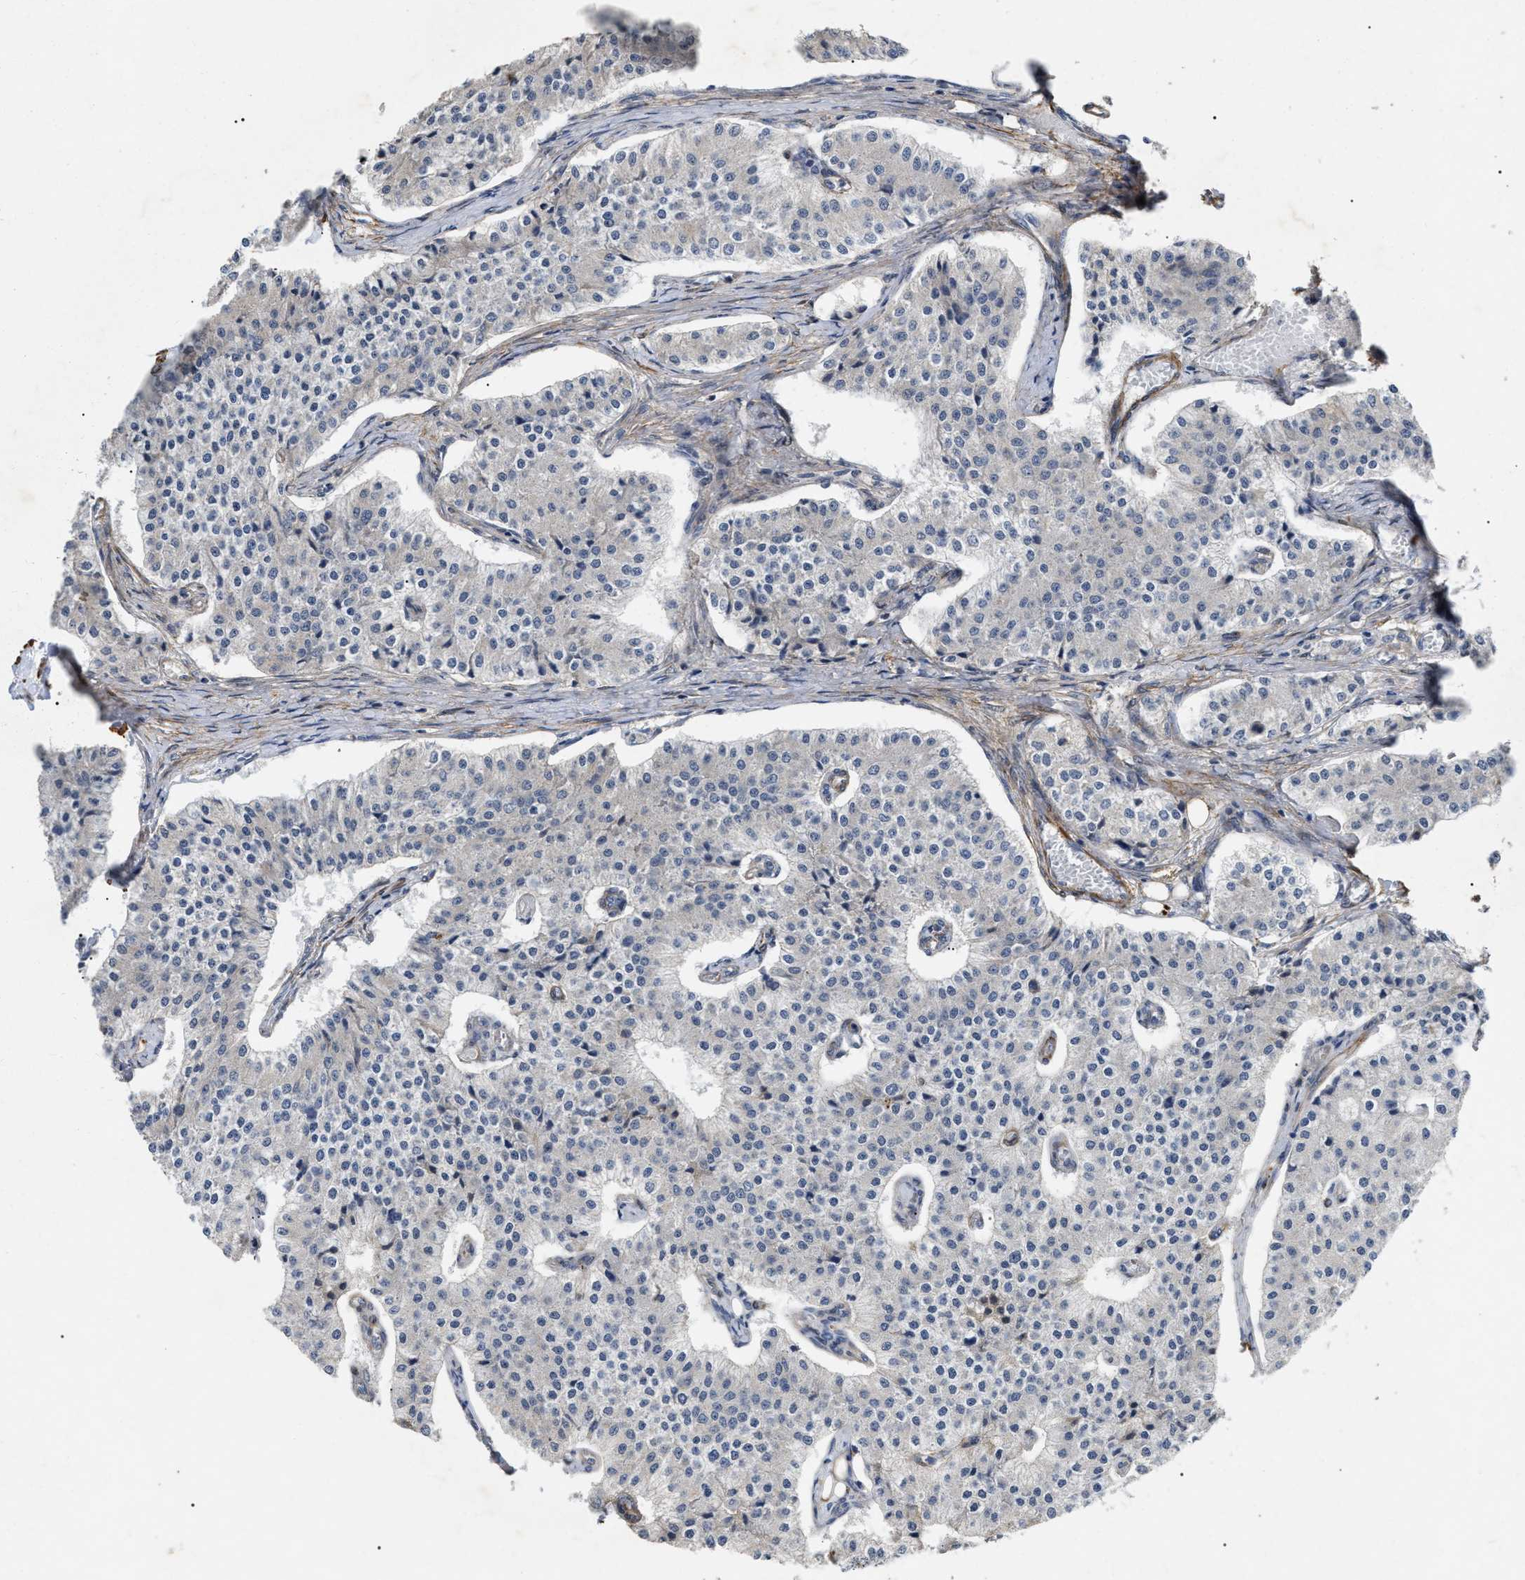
{"staining": {"intensity": "negative", "quantity": "none", "location": "none"}, "tissue": "carcinoid", "cell_type": "Tumor cells", "image_type": "cancer", "snomed": [{"axis": "morphology", "description": "Carcinoid, malignant, NOS"}, {"axis": "topography", "description": "Colon"}], "caption": "The photomicrograph exhibits no staining of tumor cells in carcinoid.", "gene": "ST6GALNAC6", "patient": {"sex": "female", "age": 52}}